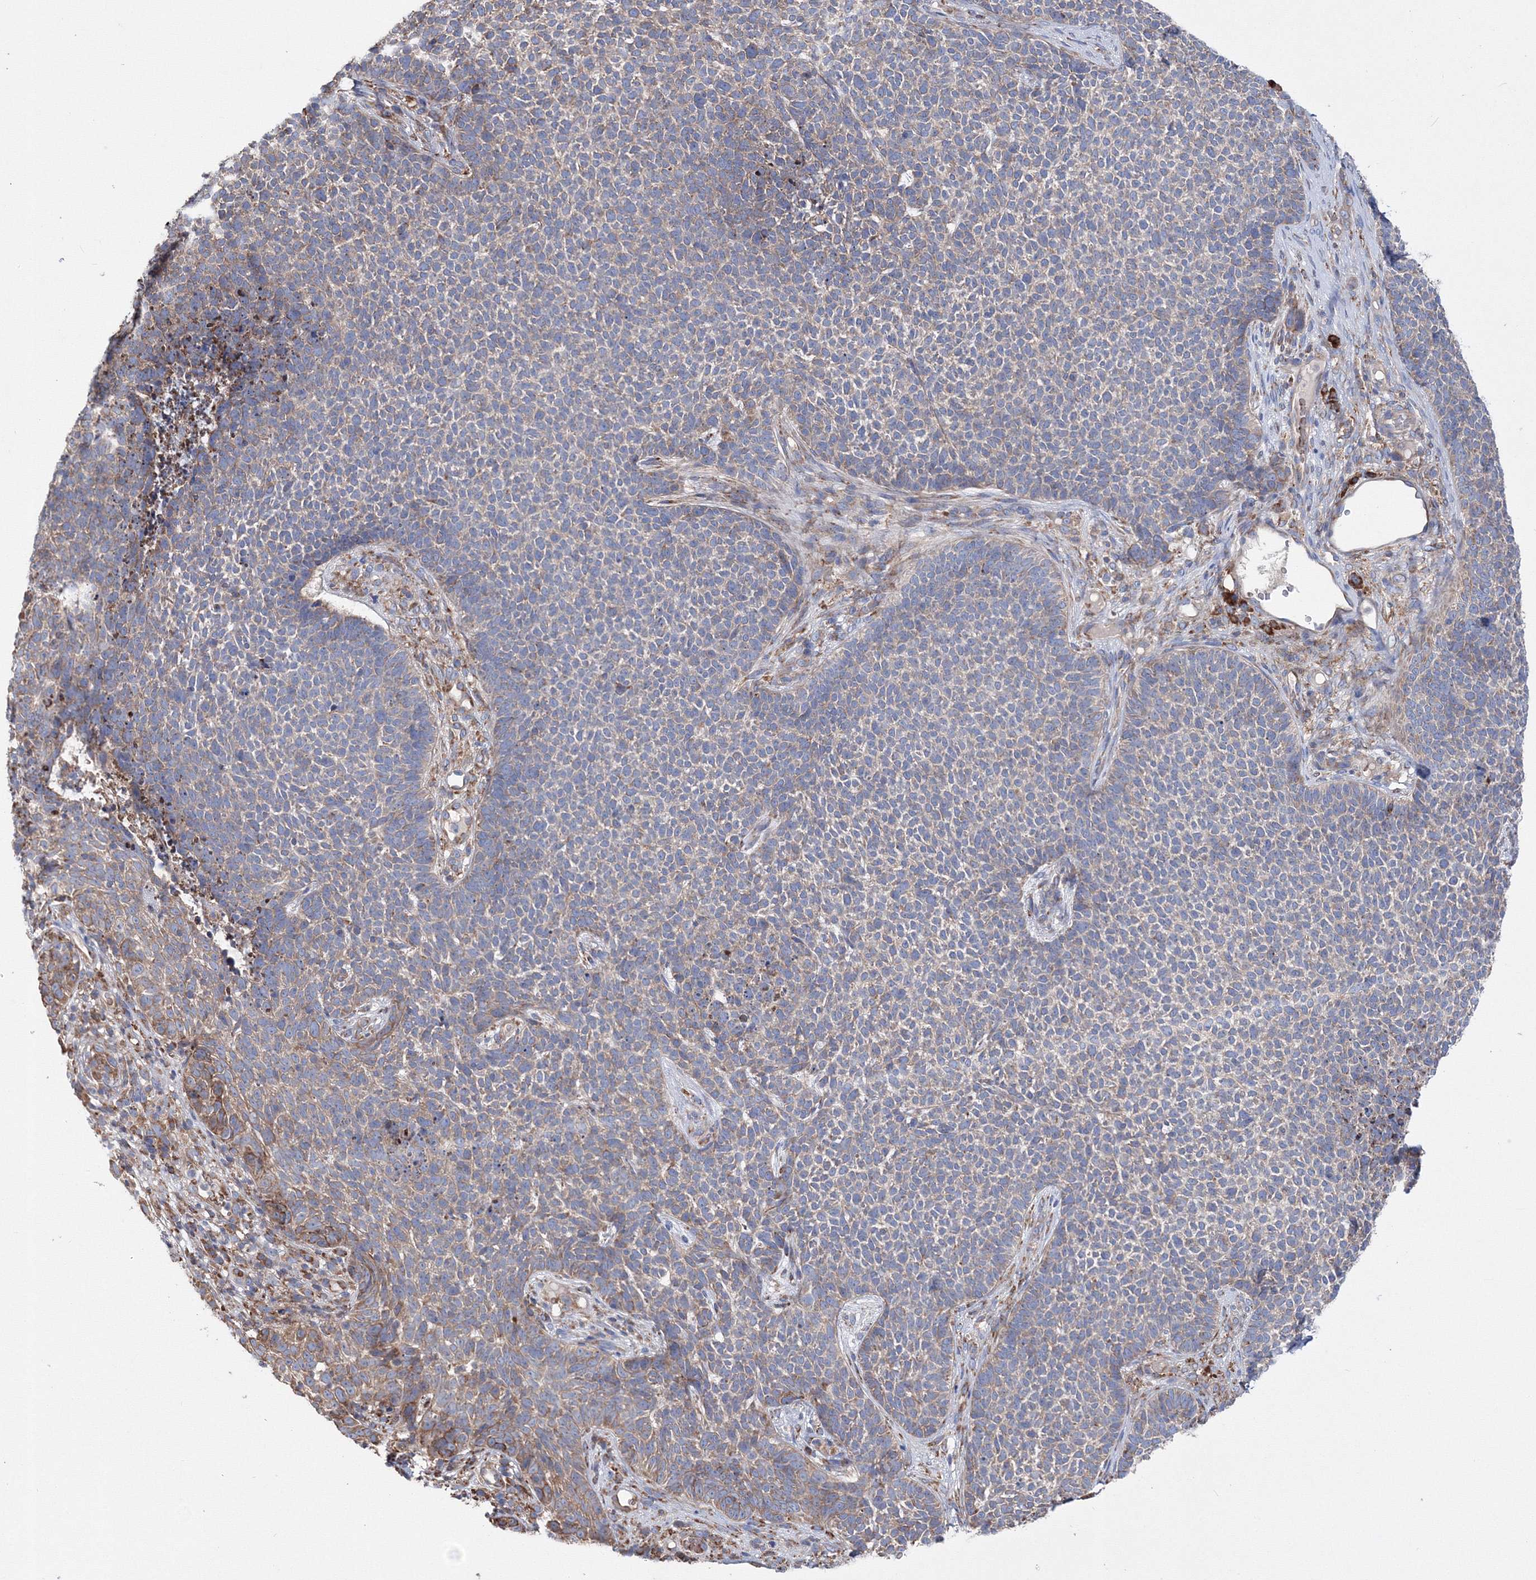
{"staining": {"intensity": "weak", "quantity": "<25%", "location": "cytoplasmic/membranous"}, "tissue": "skin cancer", "cell_type": "Tumor cells", "image_type": "cancer", "snomed": [{"axis": "morphology", "description": "Basal cell carcinoma"}, {"axis": "topography", "description": "Skin"}], "caption": "Immunohistochemistry of human skin basal cell carcinoma reveals no positivity in tumor cells.", "gene": "VPS8", "patient": {"sex": "female", "age": 84}}